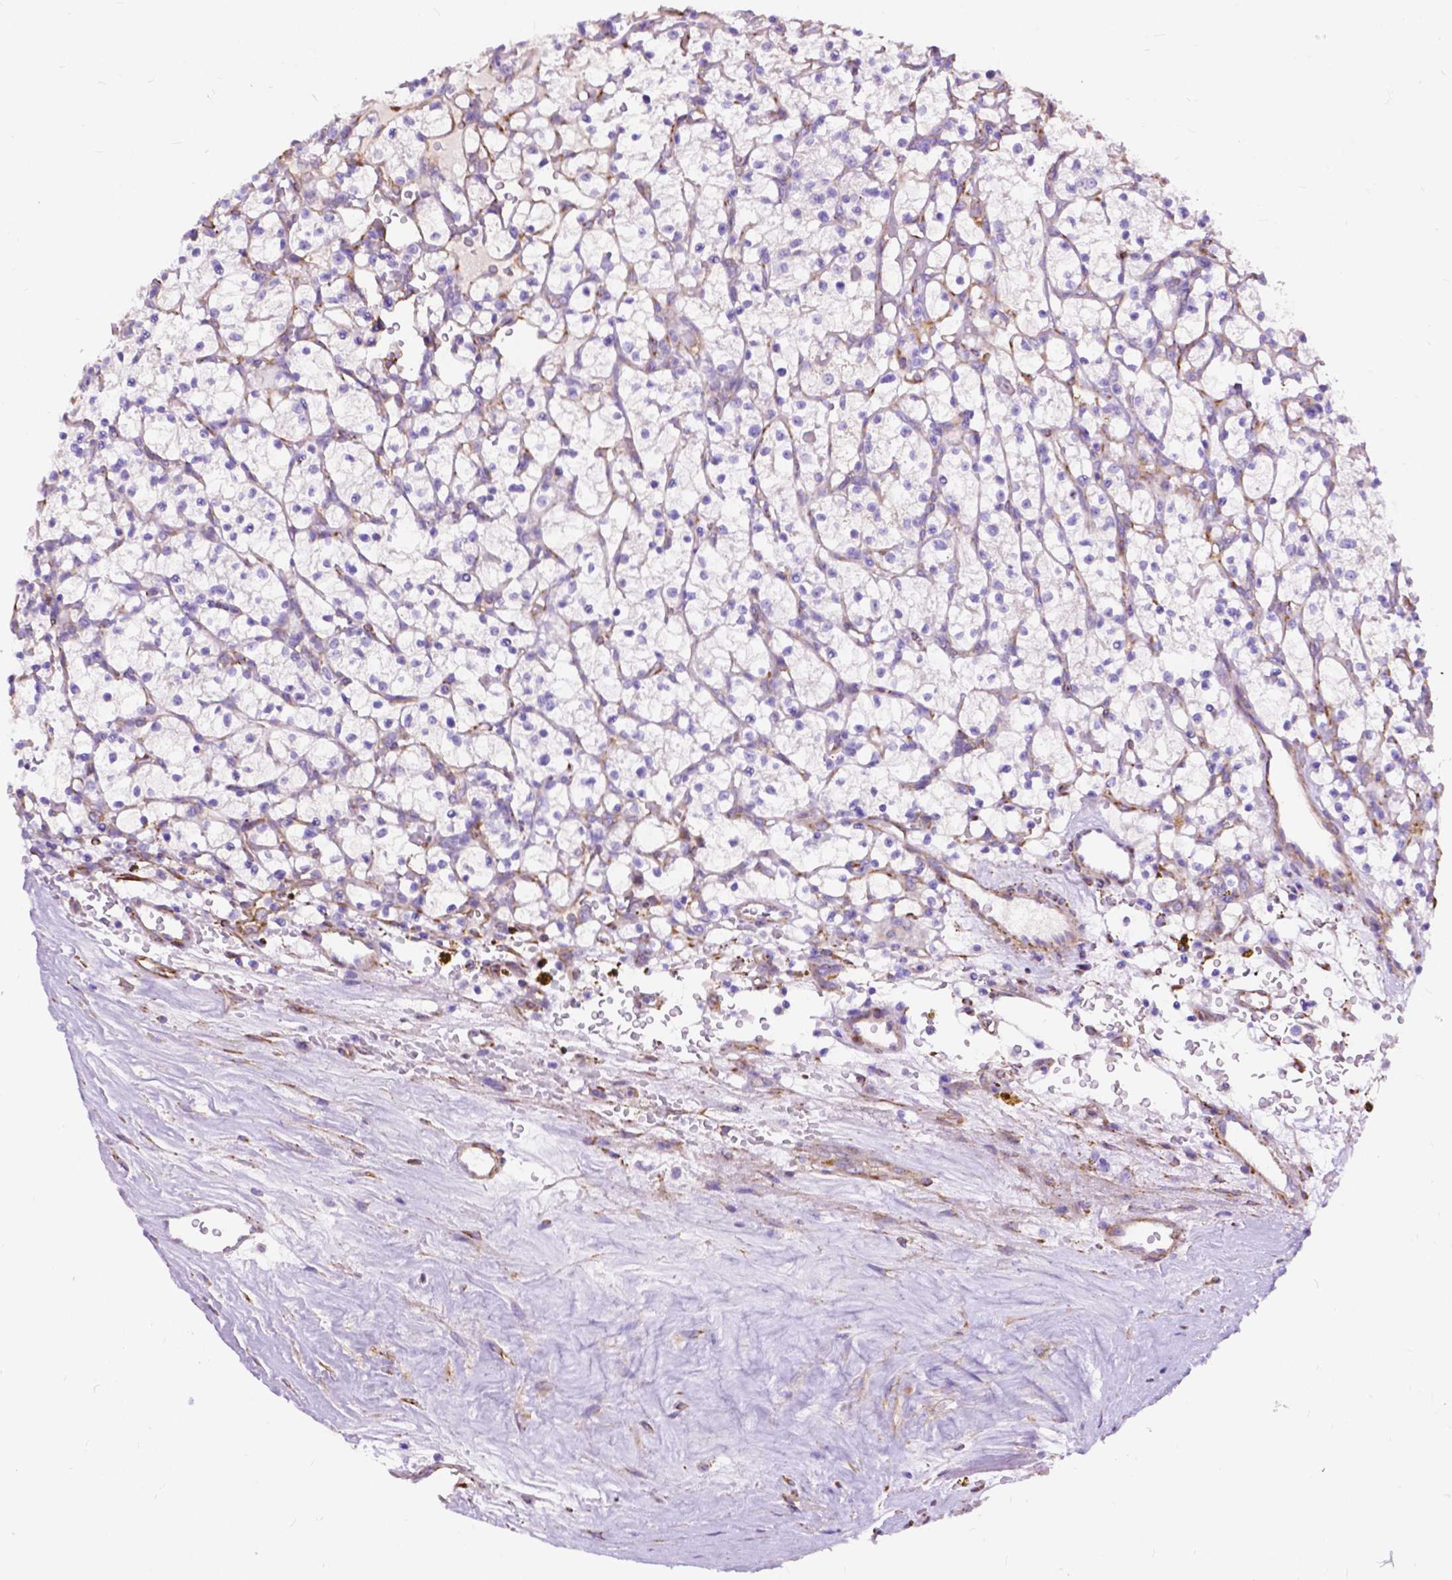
{"staining": {"intensity": "negative", "quantity": "none", "location": "none"}, "tissue": "renal cancer", "cell_type": "Tumor cells", "image_type": "cancer", "snomed": [{"axis": "morphology", "description": "Adenocarcinoma, NOS"}, {"axis": "topography", "description": "Kidney"}], "caption": "Immunohistochemistry image of human adenocarcinoma (renal) stained for a protein (brown), which exhibits no staining in tumor cells.", "gene": "PCDHA12", "patient": {"sex": "female", "age": 64}}